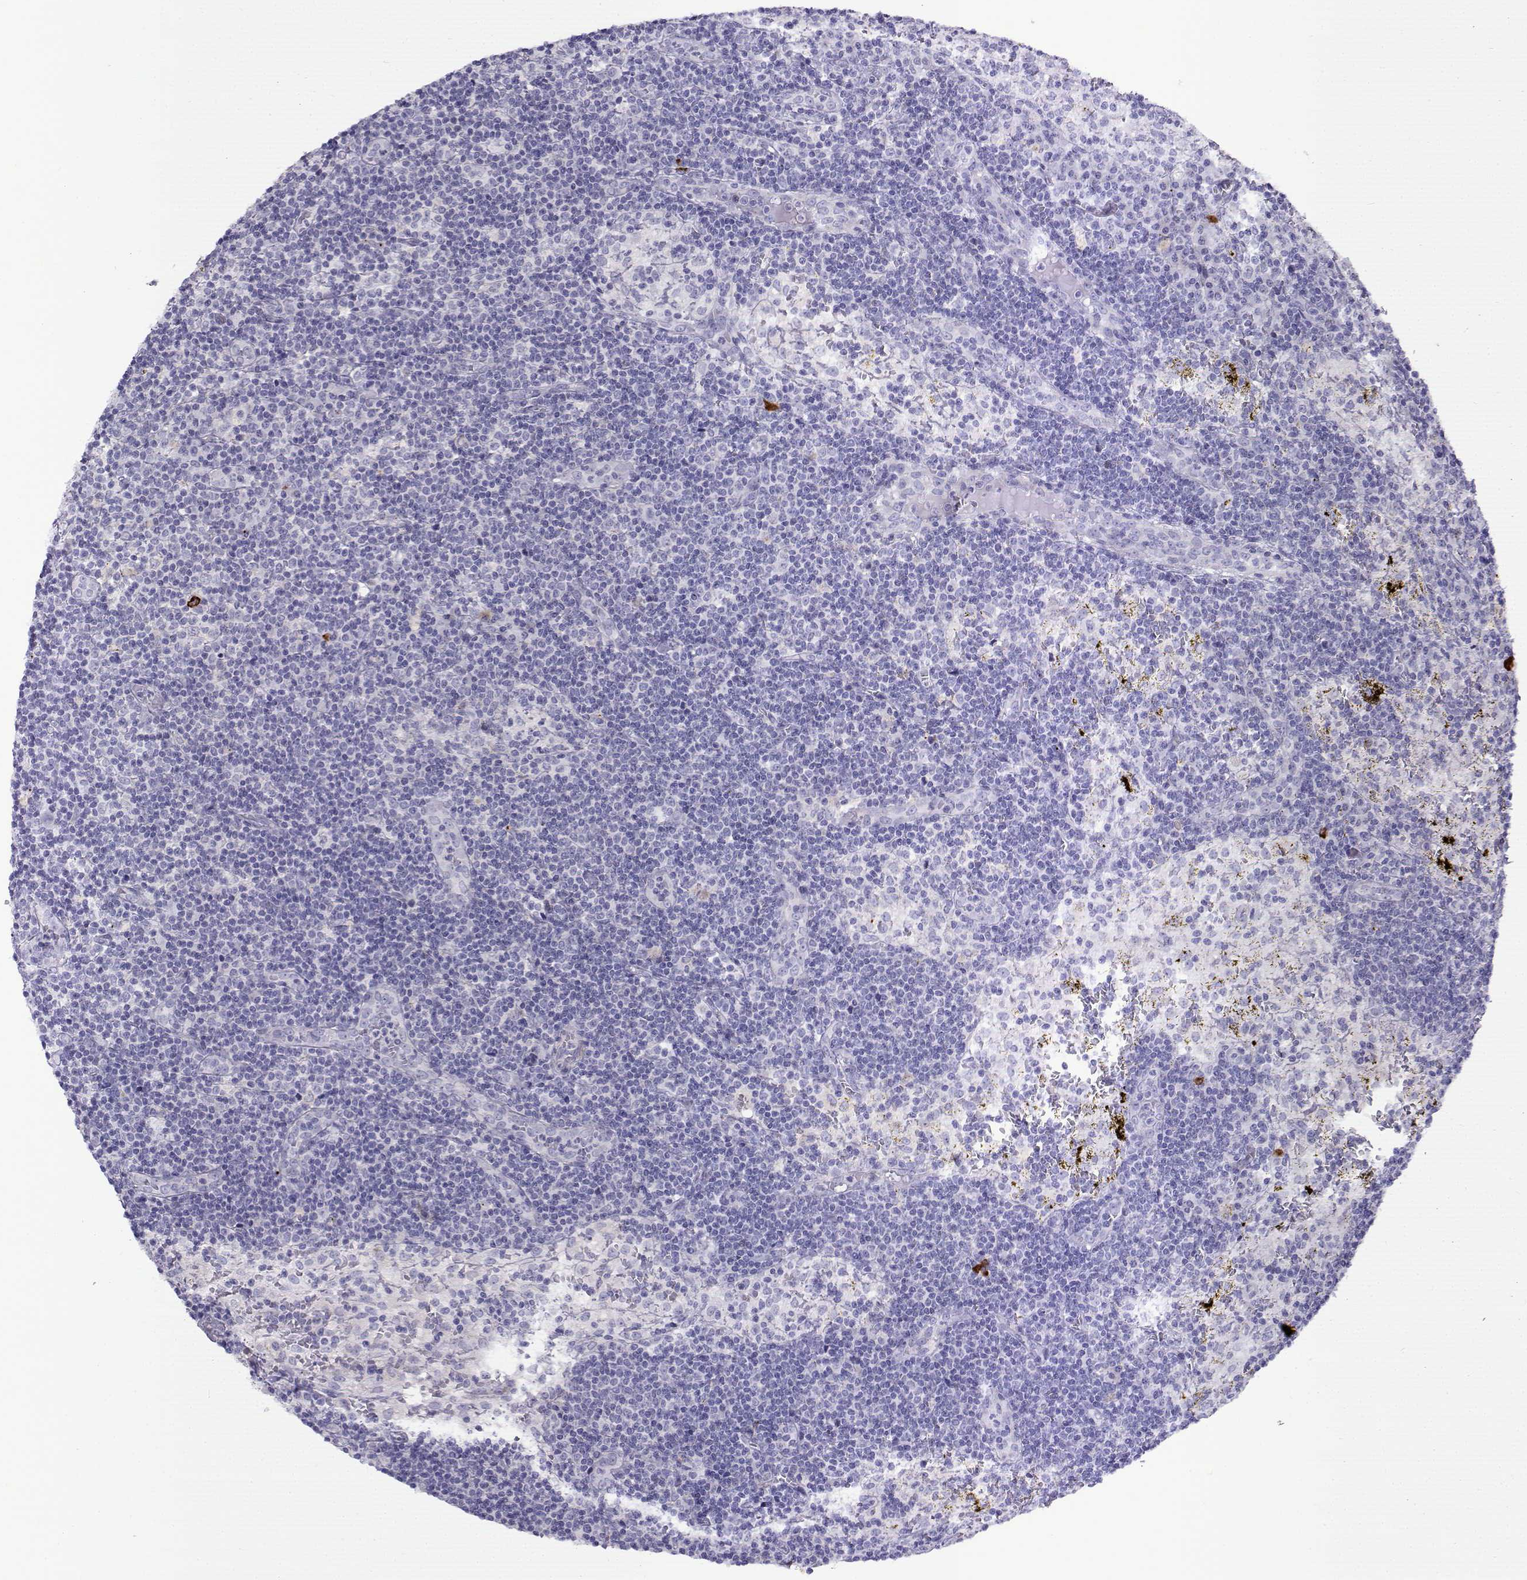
{"staining": {"intensity": "negative", "quantity": "none", "location": "none"}, "tissue": "lymph node", "cell_type": "Germinal center cells", "image_type": "normal", "snomed": [{"axis": "morphology", "description": "Normal tissue, NOS"}, {"axis": "topography", "description": "Lymph node"}], "caption": "IHC of normal human lymph node reveals no expression in germinal center cells. The staining is performed using DAB (3,3'-diaminobenzidine) brown chromogen with nuclei counter-stained in using hematoxylin.", "gene": "NOS1AP", "patient": {"sex": "male", "age": 62}}